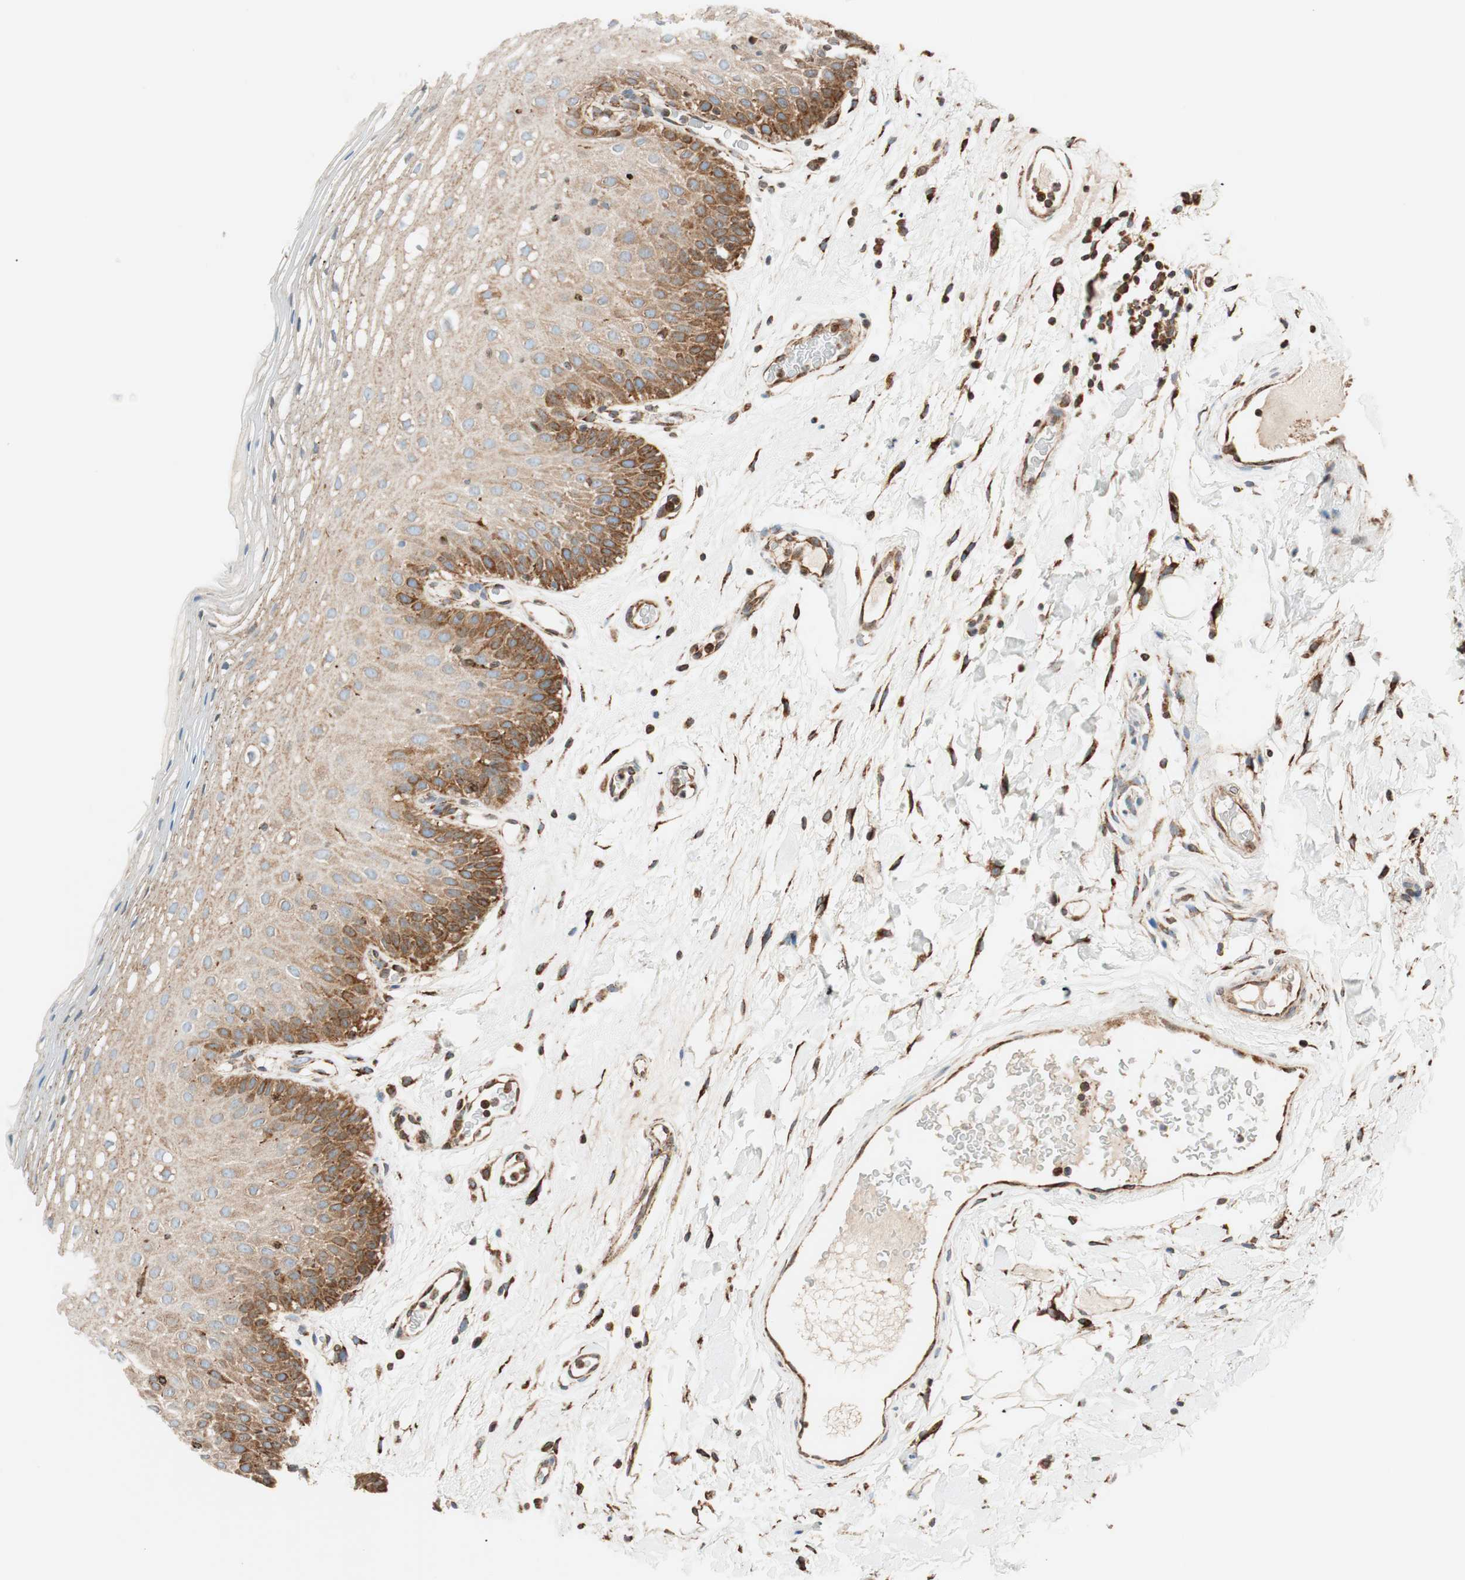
{"staining": {"intensity": "moderate", "quantity": "<25%", "location": "cytoplasmic/membranous"}, "tissue": "oral mucosa", "cell_type": "Squamous epithelial cells", "image_type": "normal", "snomed": [{"axis": "morphology", "description": "Normal tissue, NOS"}, {"axis": "morphology", "description": "Squamous cell carcinoma, NOS"}, {"axis": "topography", "description": "Skeletal muscle"}, {"axis": "topography", "description": "Oral tissue"}], "caption": "Immunohistochemistry image of benign human oral mucosa stained for a protein (brown), which exhibits low levels of moderate cytoplasmic/membranous expression in approximately <25% of squamous epithelial cells.", "gene": "PRKCSH", "patient": {"sex": "male", "age": 71}}